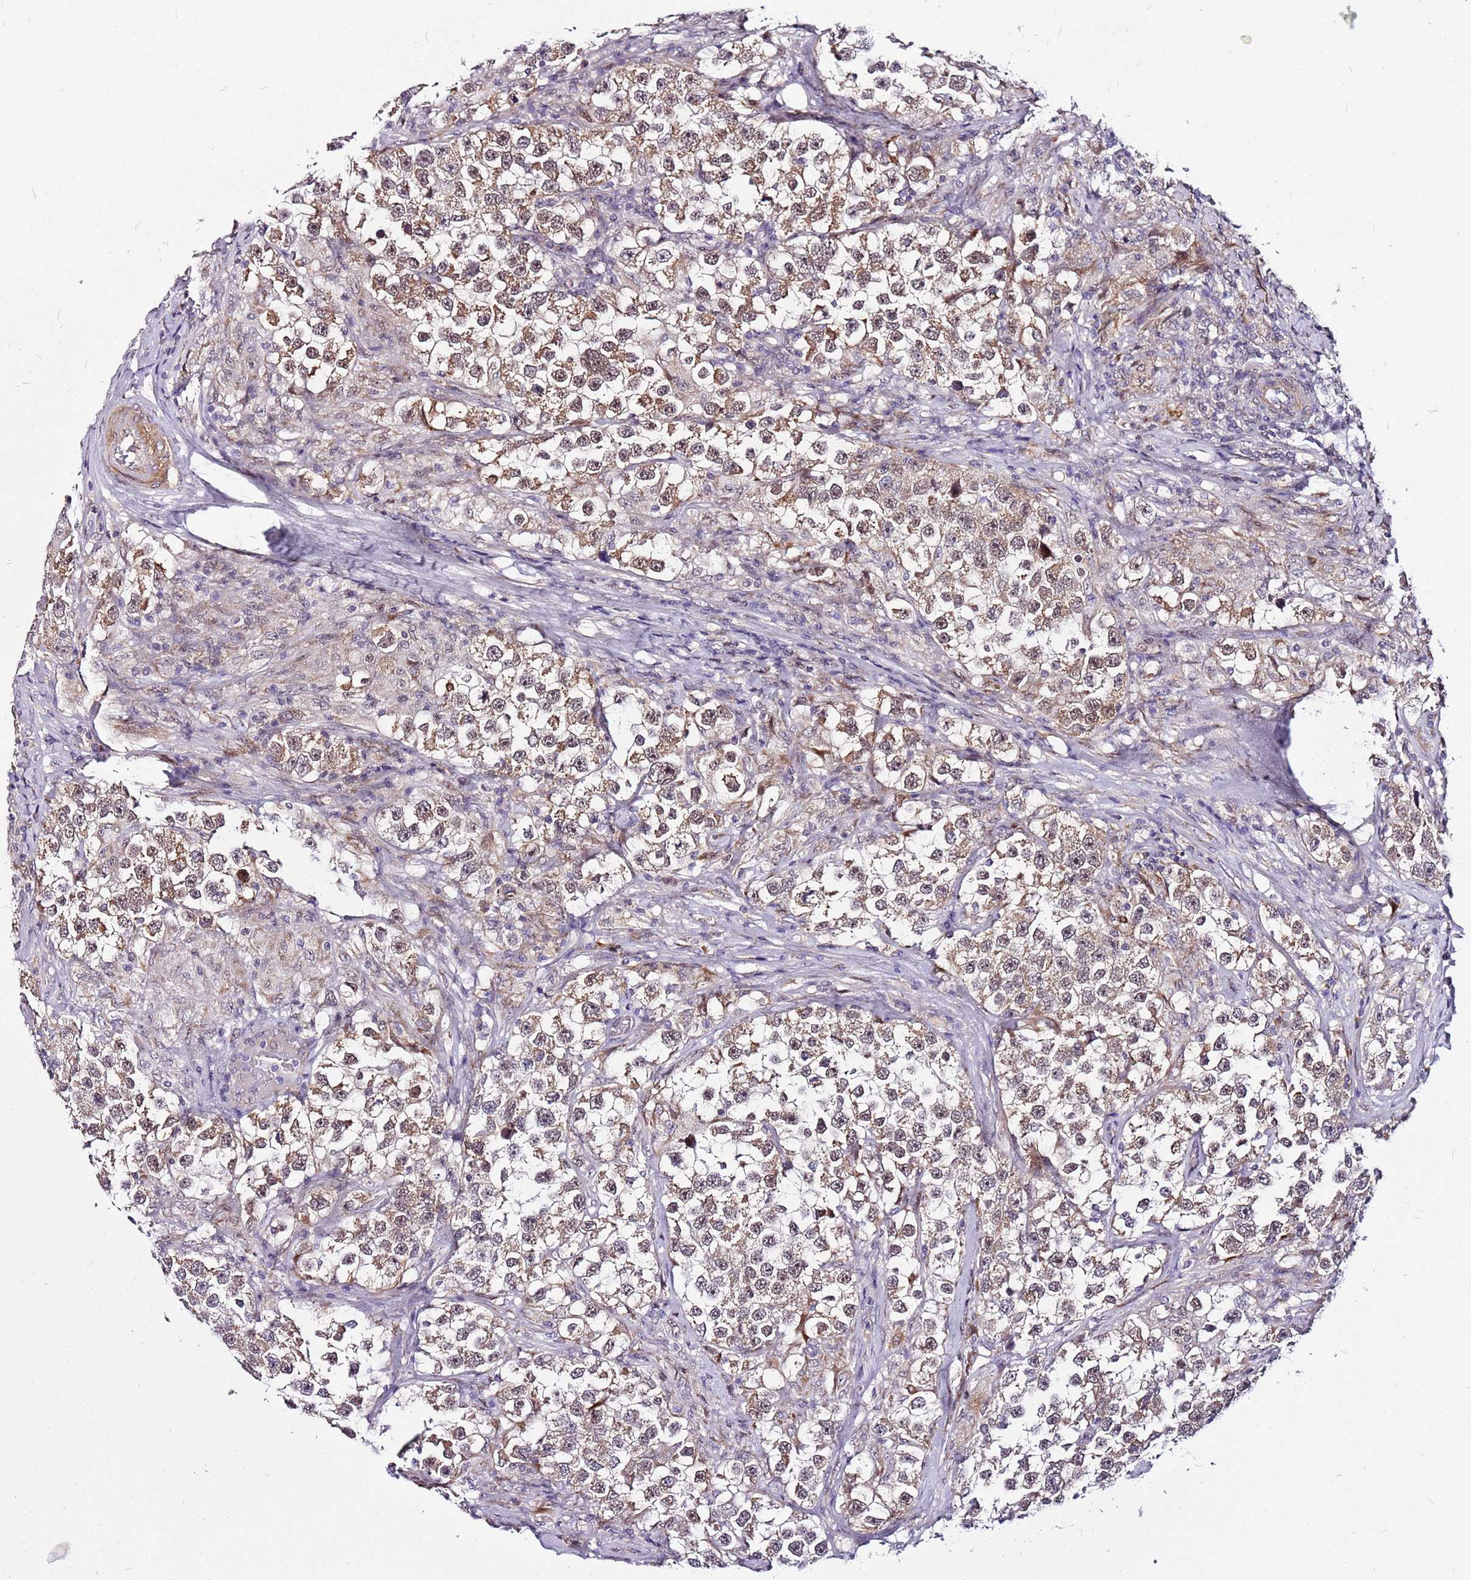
{"staining": {"intensity": "moderate", "quantity": "25%-75%", "location": "cytoplasmic/membranous"}, "tissue": "testis cancer", "cell_type": "Tumor cells", "image_type": "cancer", "snomed": [{"axis": "morphology", "description": "Seminoma, NOS"}, {"axis": "topography", "description": "Testis"}], "caption": "Testis cancer stained for a protein (brown) demonstrates moderate cytoplasmic/membranous positive staining in approximately 25%-75% of tumor cells.", "gene": "POLE3", "patient": {"sex": "male", "age": 46}}